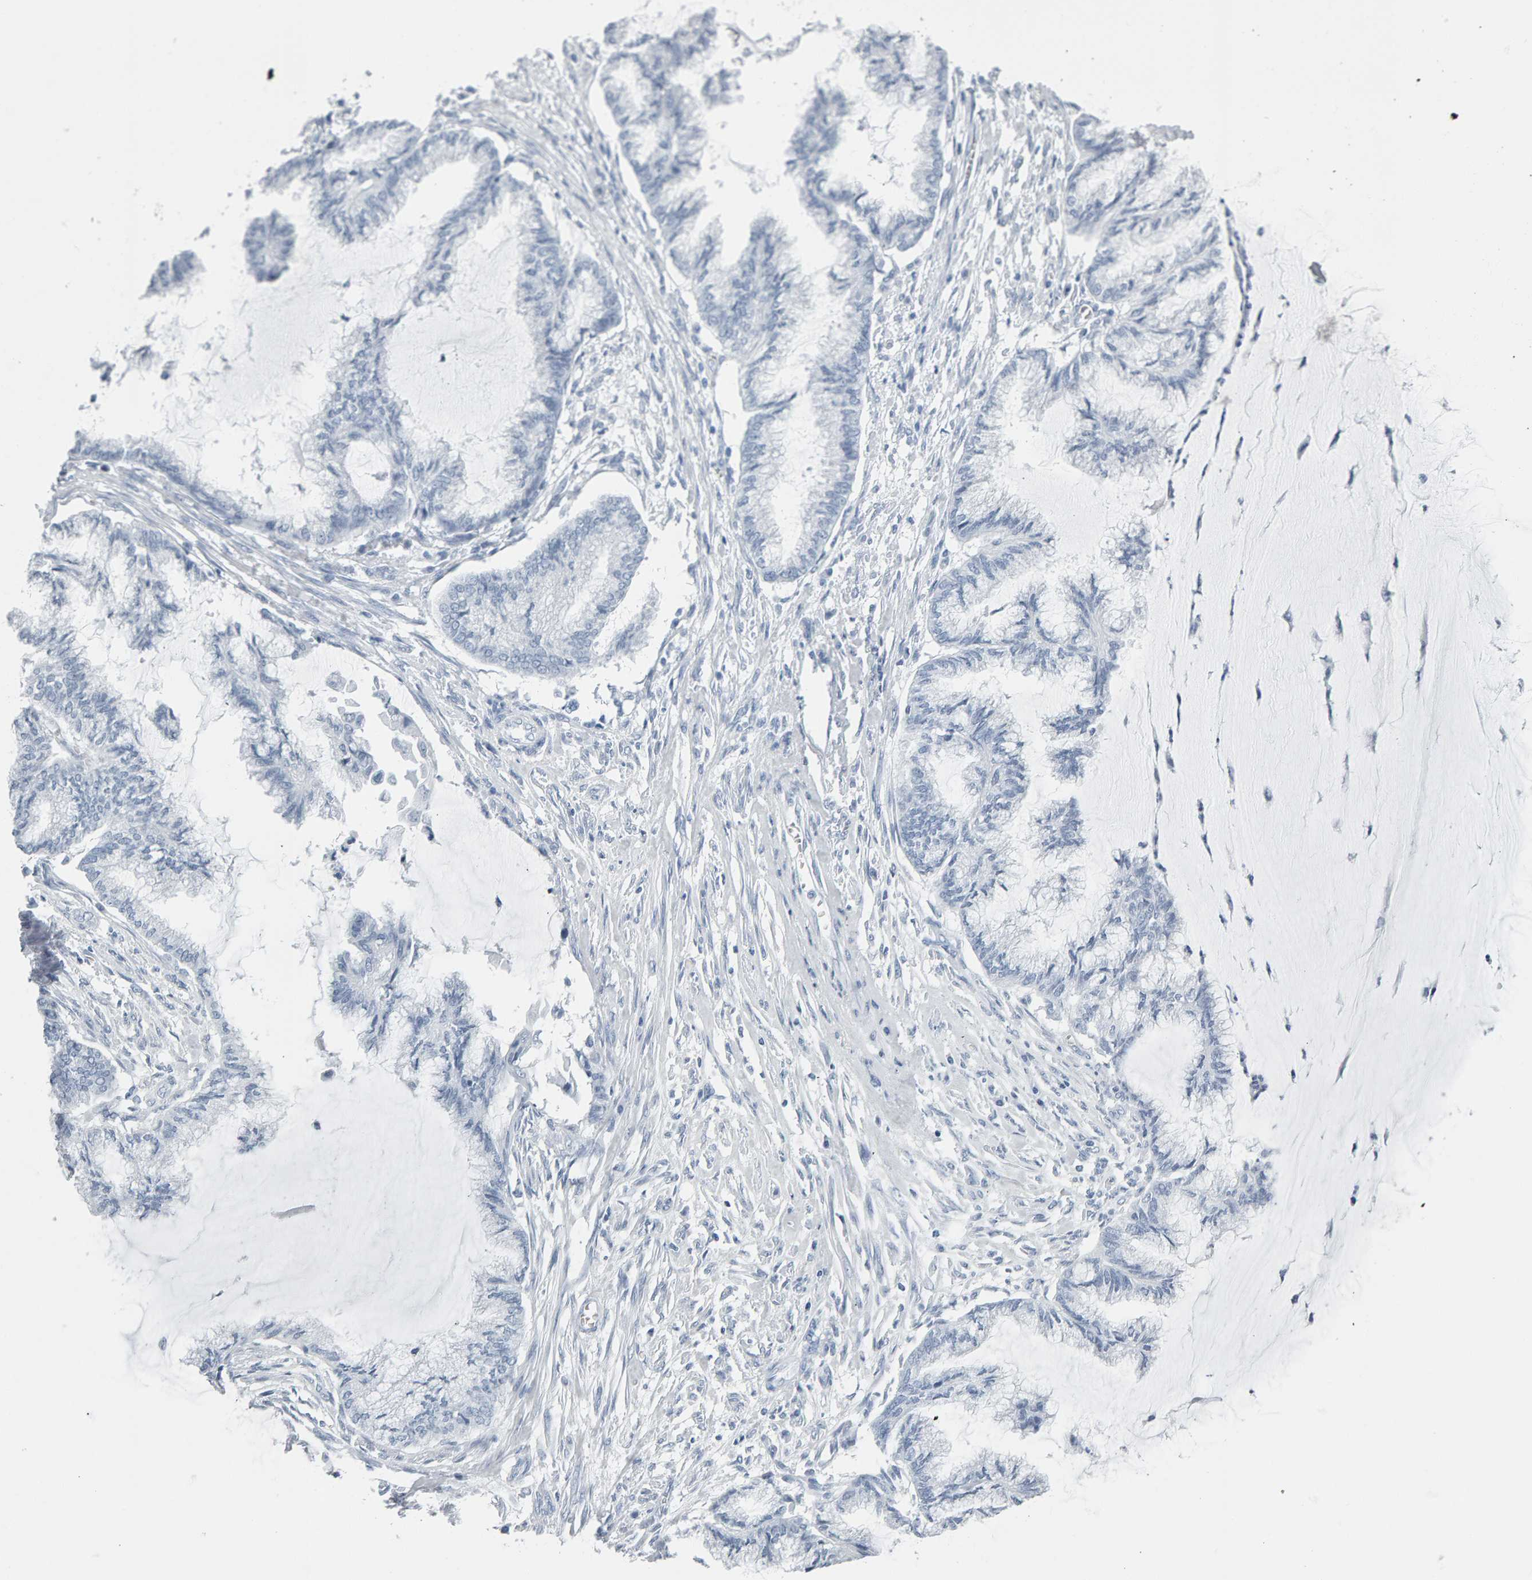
{"staining": {"intensity": "negative", "quantity": "none", "location": "none"}, "tissue": "endometrial cancer", "cell_type": "Tumor cells", "image_type": "cancer", "snomed": [{"axis": "morphology", "description": "Adenocarcinoma, NOS"}, {"axis": "topography", "description": "Endometrium"}], "caption": "IHC image of endometrial cancer stained for a protein (brown), which shows no positivity in tumor cells.", "gene": "SPACA3", "patient": {"sex": "female", "age": 86}}